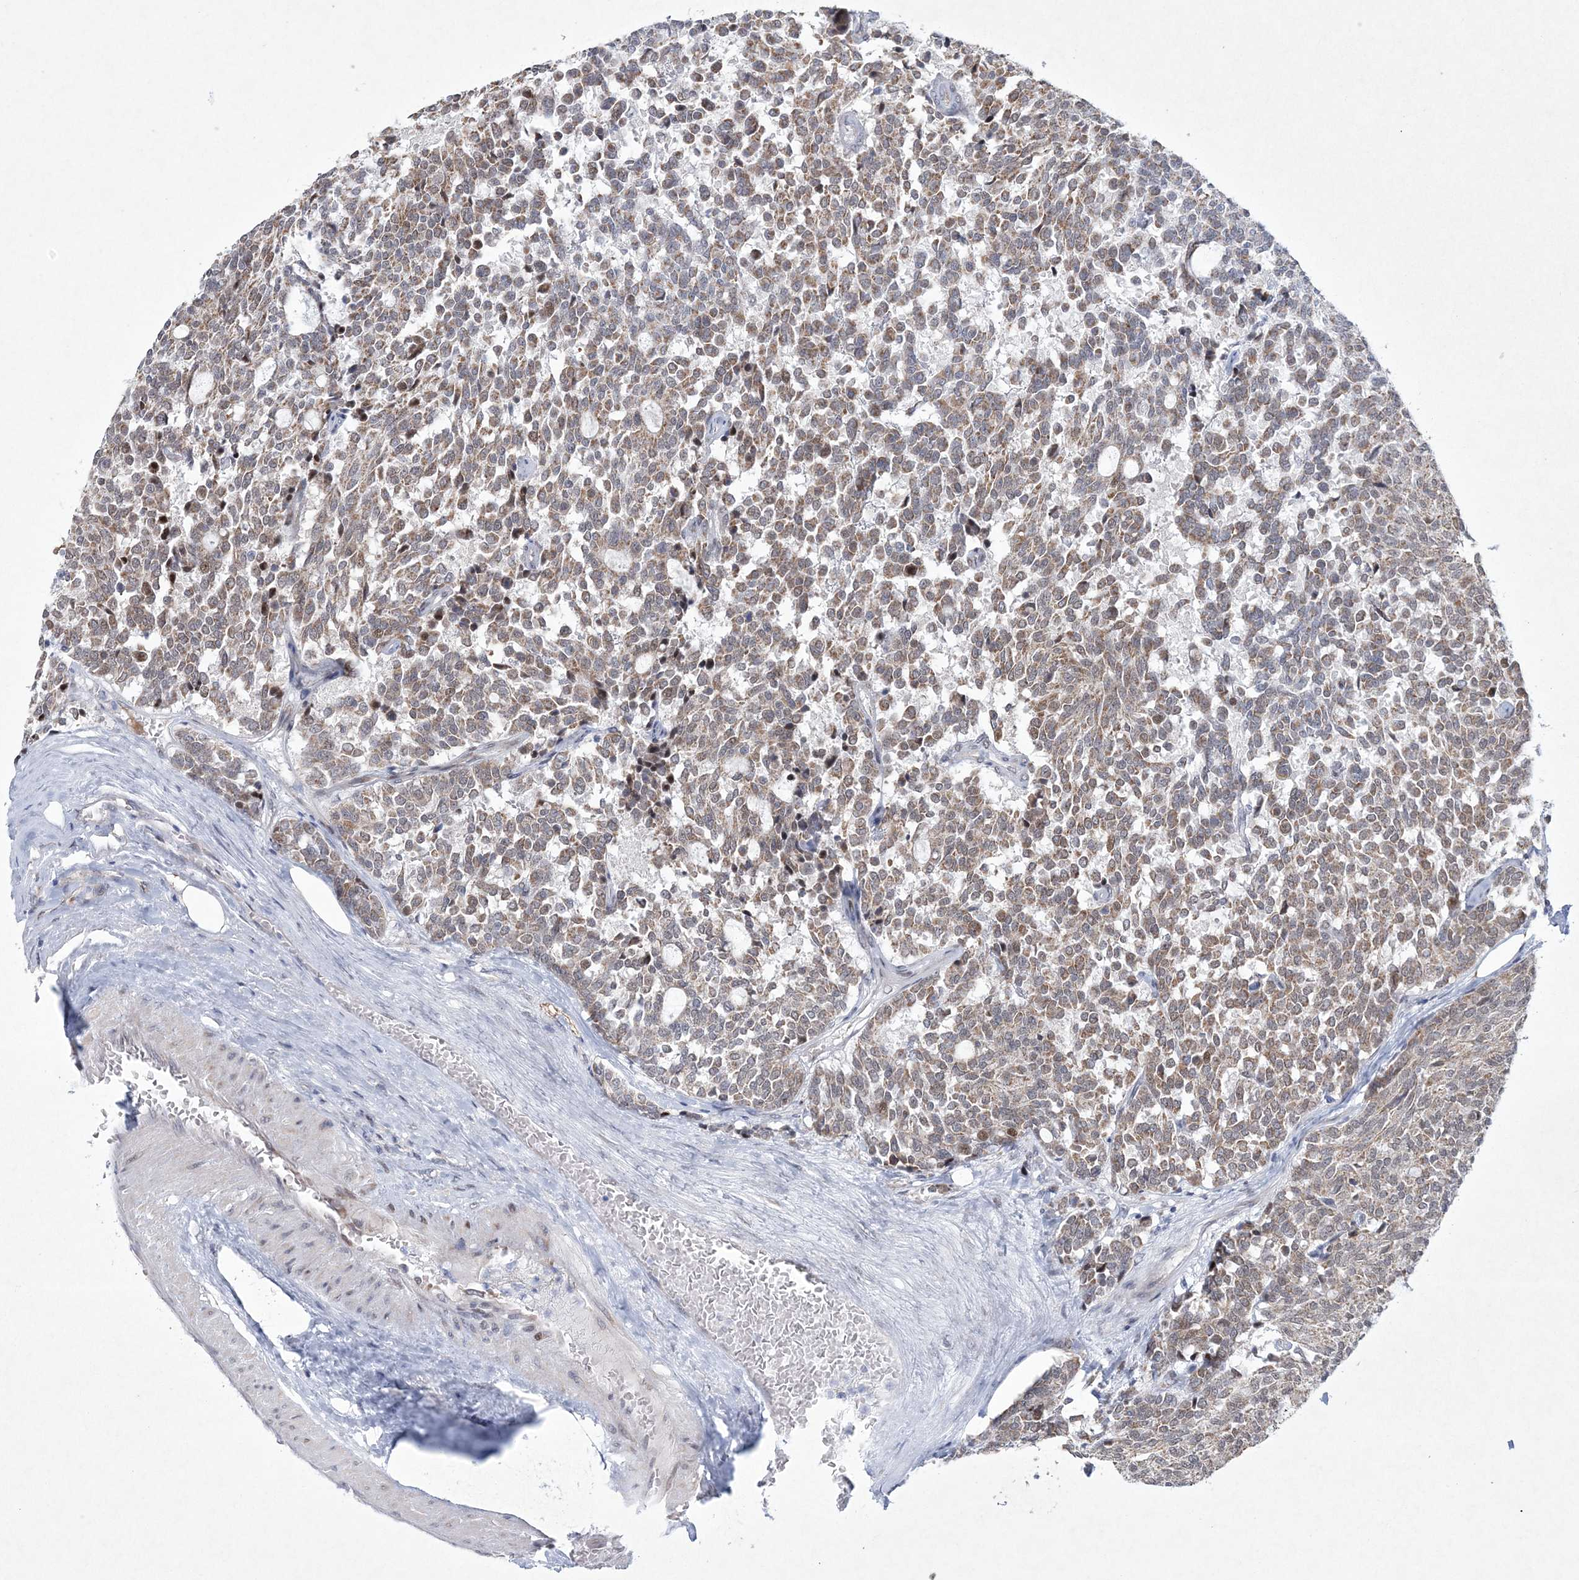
{"staining": {"intensity": "moderate", "quantity": ">75%", "location": "cytoplasmic/membranous"}, "tissue": "carcinoid", "cell_type": "Tumor cells", "image_type": "cancer", "snomed": [{"axis": "morphology", "description": "Carcinoid, malignant, NOS"}, {"axis": "topography", "description": "Pancreas"}], "caption": "Carcinoid stained with a brown dye displays moderate cytoplasmic/membranous positive expression in approximately >75% of tumor cells.", "gene": "CES4A", "patient": {"sex": "female", "age": 54}}